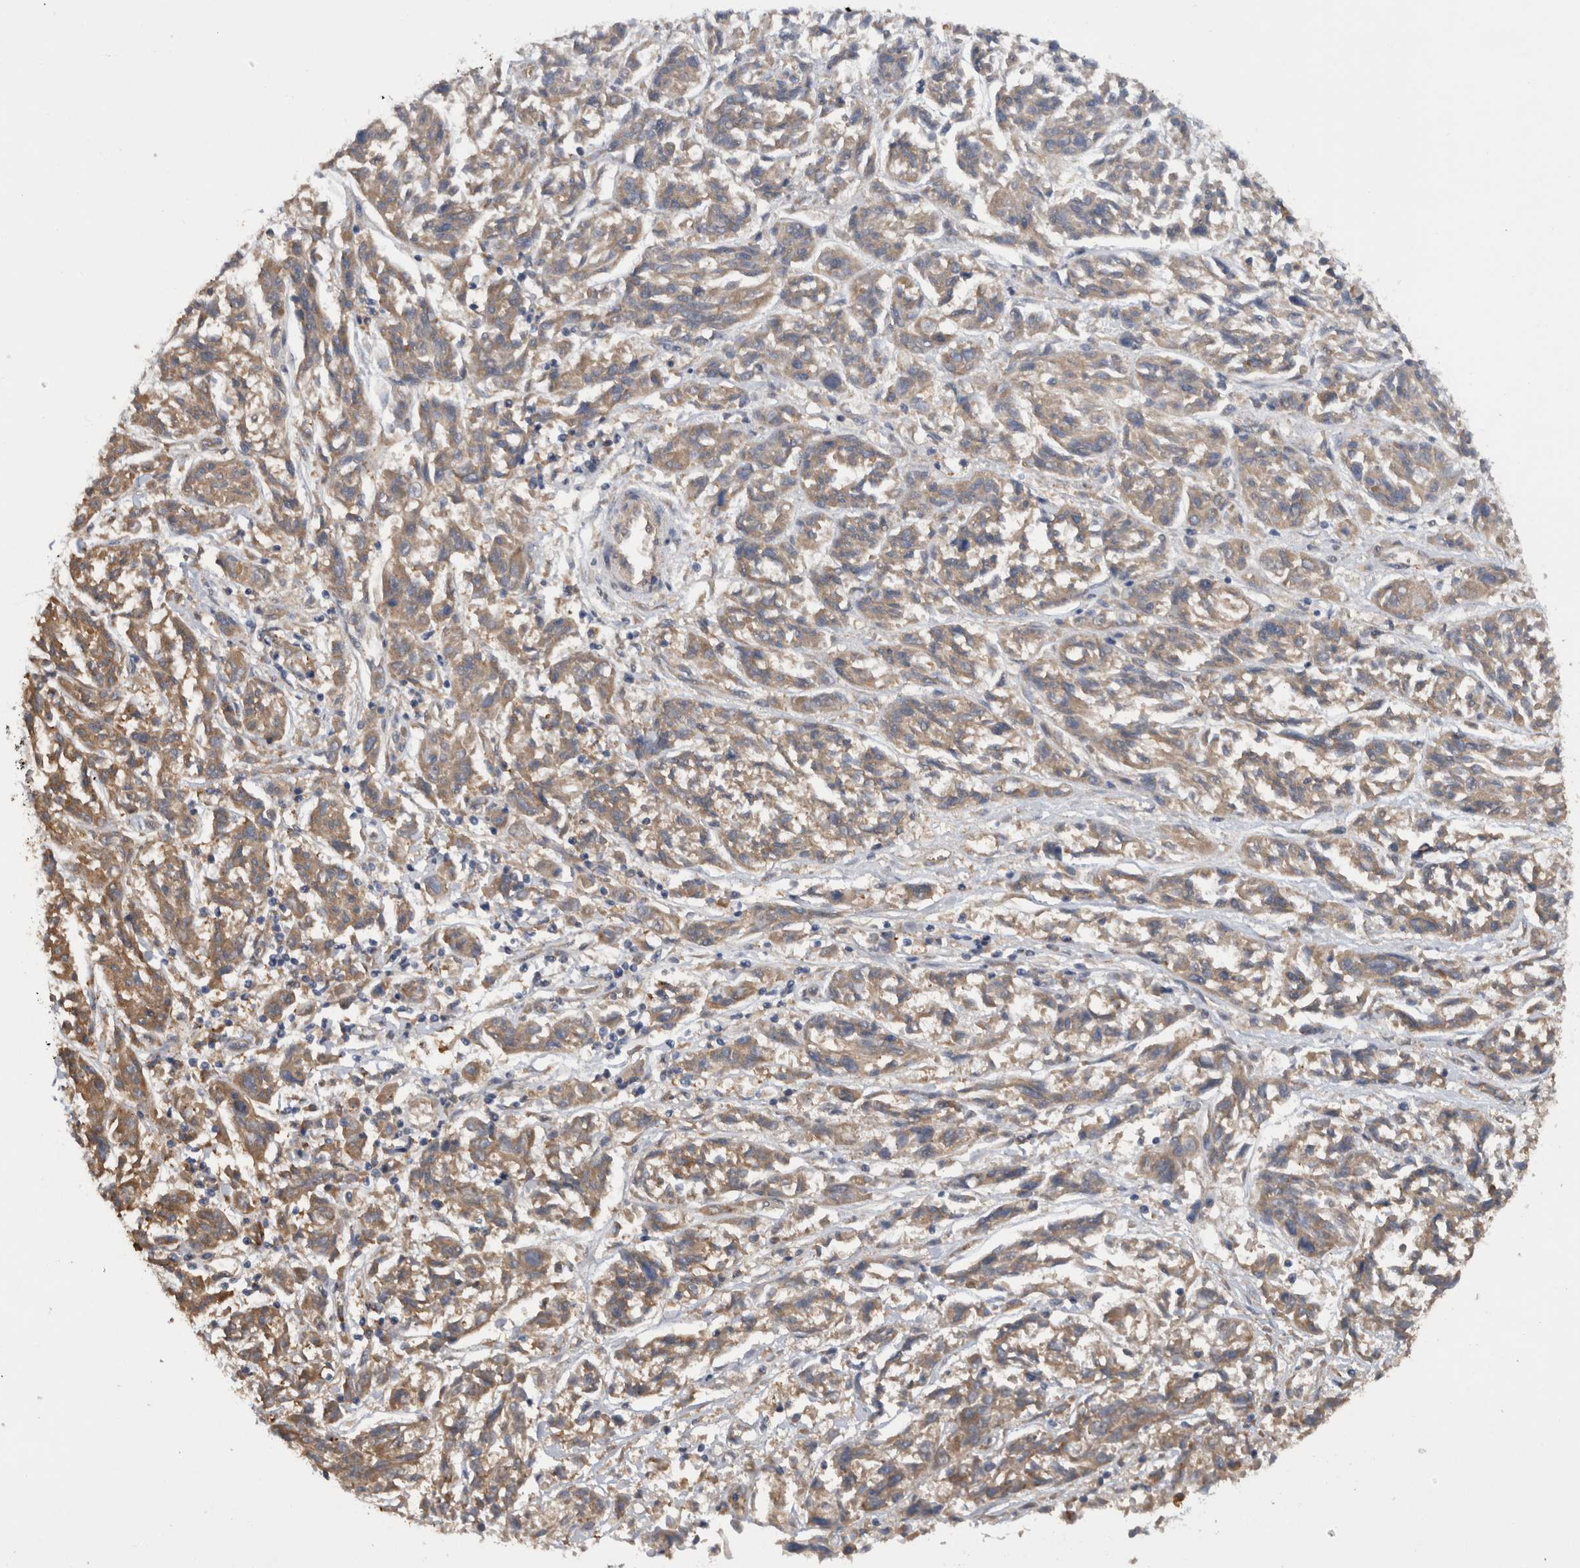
{"staining": {"intensity": "weak", "quantity": "25%-75%", "location": "cytoplasmic/membranous"}, "tissue": "melanoma", "cell_type": "Tumor cells", "image_type": "cancer", "snomed": [{"axis": "morphology", "description": "Malignant melanoma, NOS"}, {"axis": "topography", "description": "Skin"}], "caption": "Melanoma stained for a protein displays weak cytoplasmic/membranous positivity in tumor cells.", "gene": "TMED7", "patient": {"sex": "male", "age": 53}}